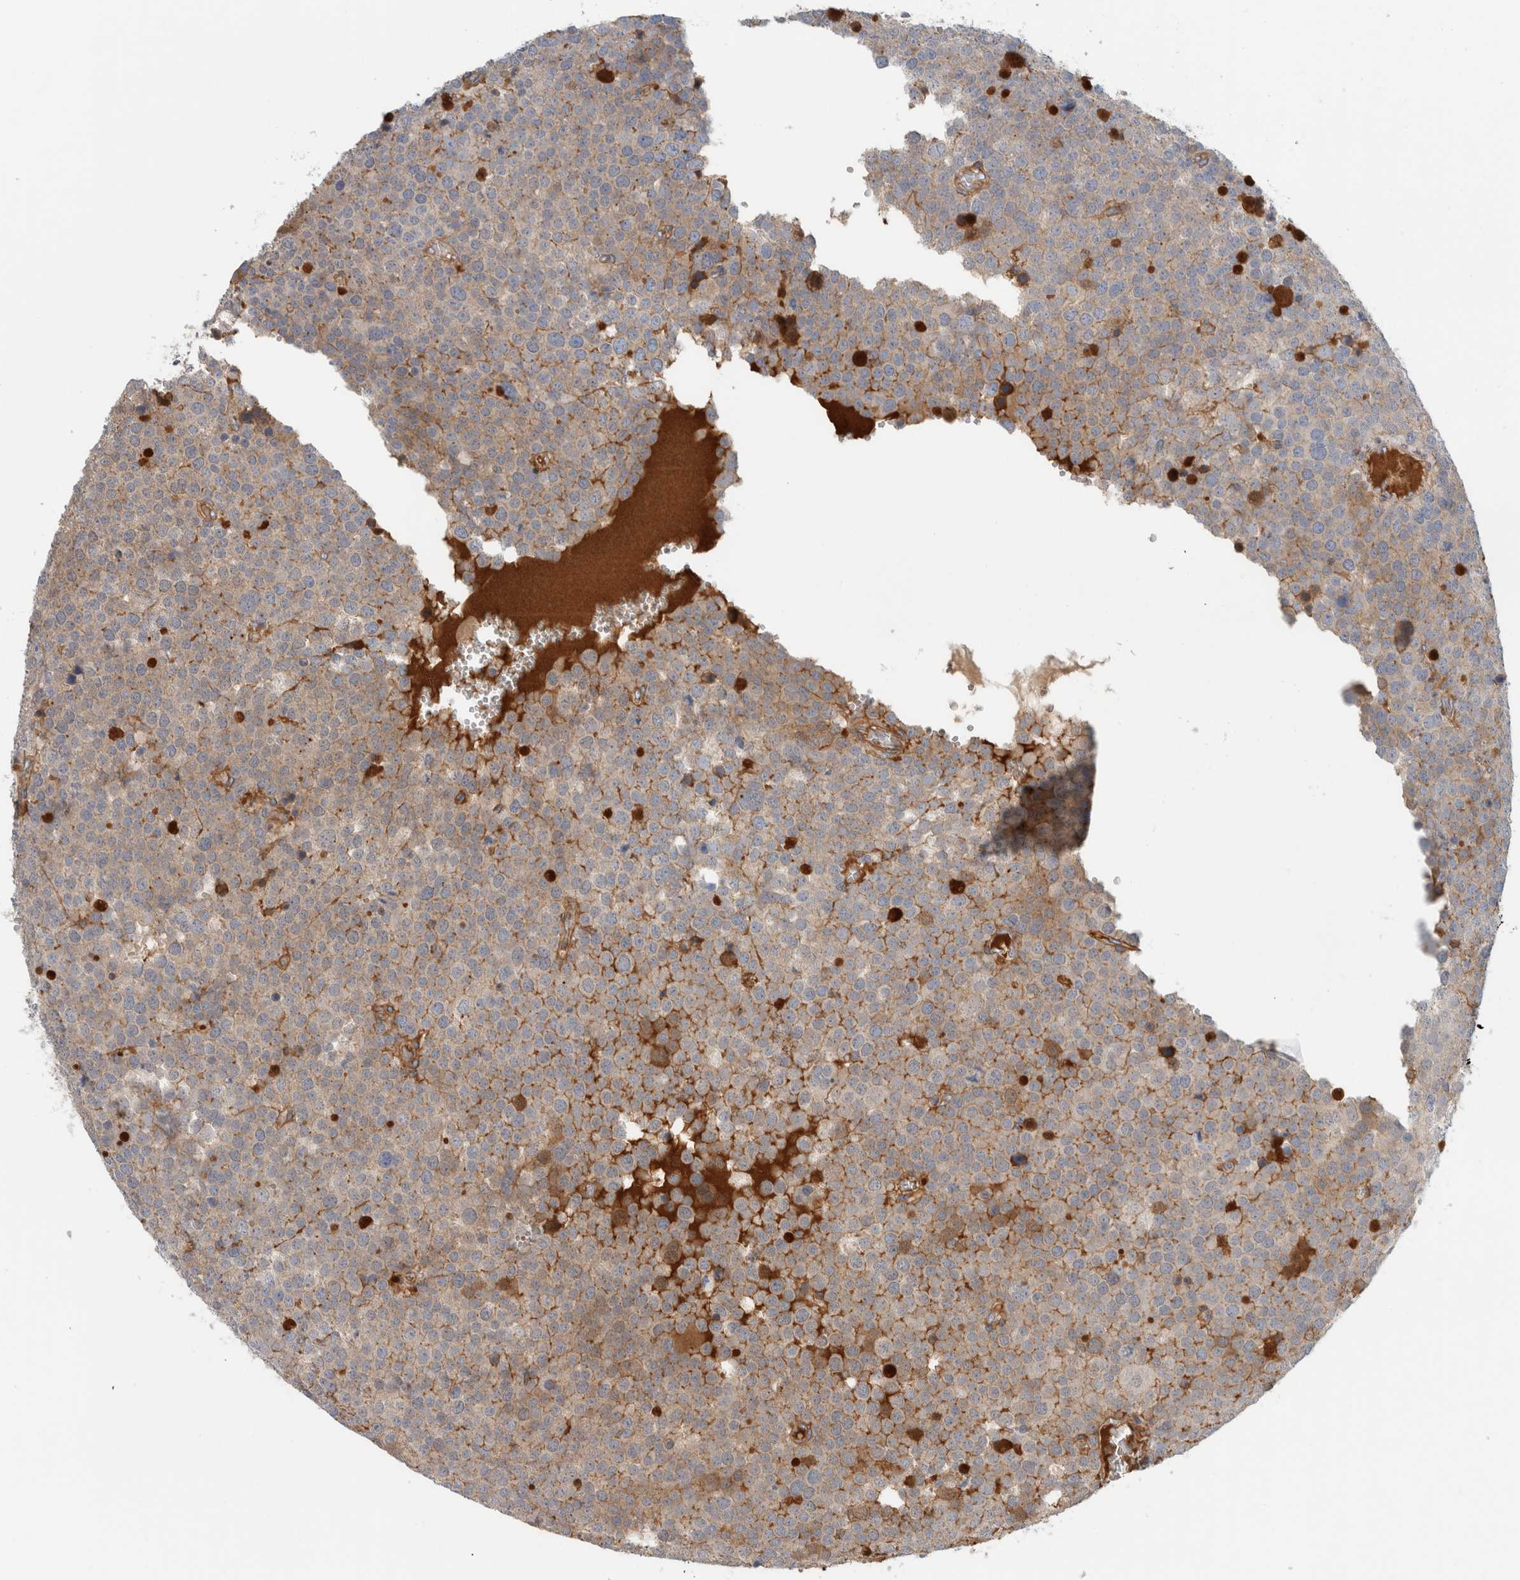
{"staining": {"intensity": "moderate", "quantity": "<25%", "location": "cytoplasmic/membranous"}, "tissue": "testis cancer", "cell_type": "Tumor cells", "image_type": "cancer", "snomed": [{"axis": "morphology", "description": "Seminoma, NOS"}, {"axis": "topography", "description": "Testis"}], "caption": "Immunohistochemical staining of testis seminoma displays low levels of moderate cytoplasmic/membranous expression in about <25% of tumor cells.", "gene": "CFI", "patient": {"sex": "male", "age": 71}}